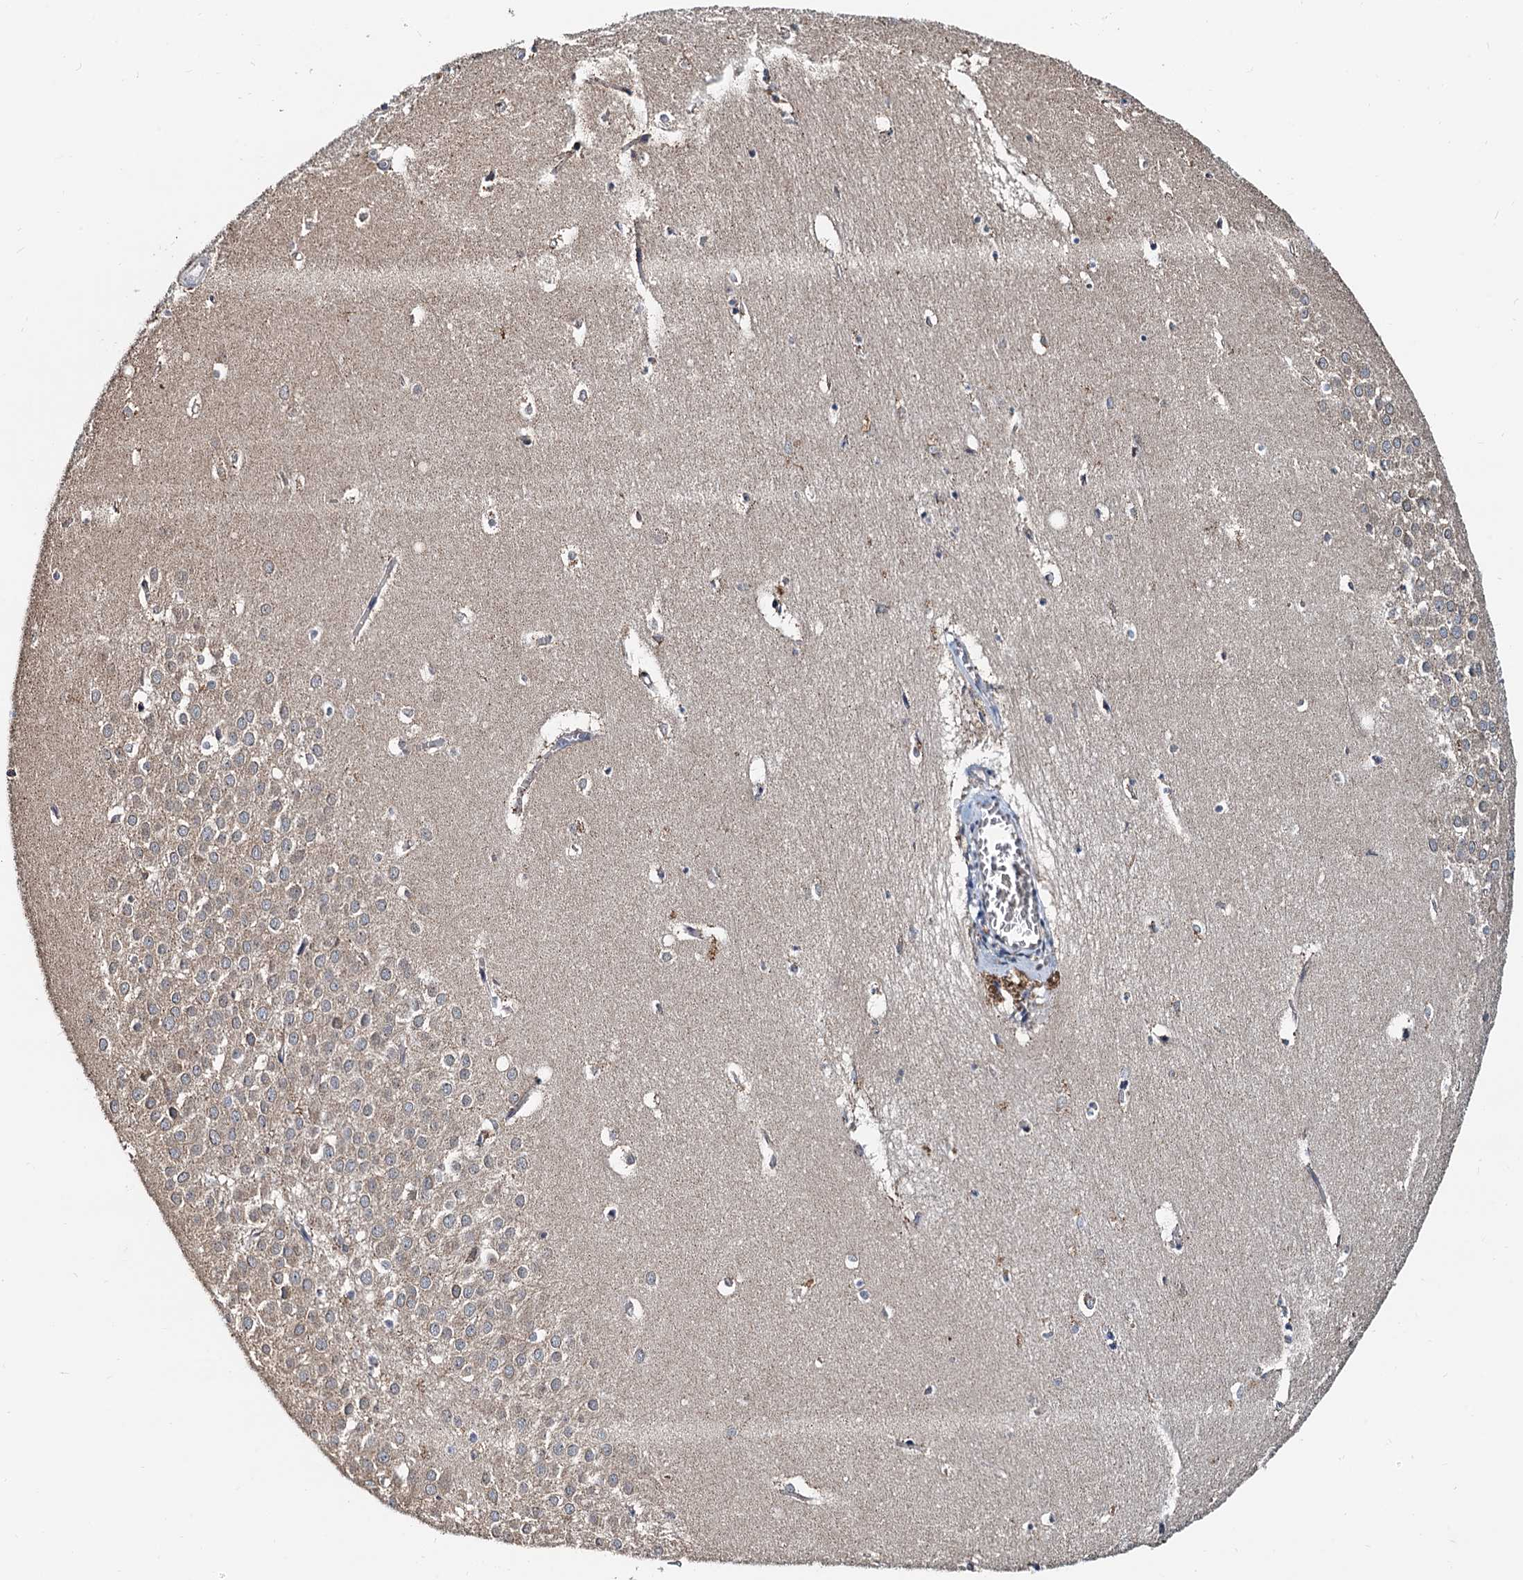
{"staining": {"intensity": "weak", "quantity": "<25%", "location": "cytoplasmic/membranous"}, "tissue": "hippocampus", "cell_type": "Glial cells", "image_type": "normal", "snomed": [{"axis": "morphology", "description": "Normal tissue, NOS"}, {"axis": "topography", "description": "Hippocampus"}], "caption": "The micrograph exhibits no significant positivity in glial cells of hippocampus.", "gene": "MCMBP", "patient": {"sex": "female", "age": 64}}